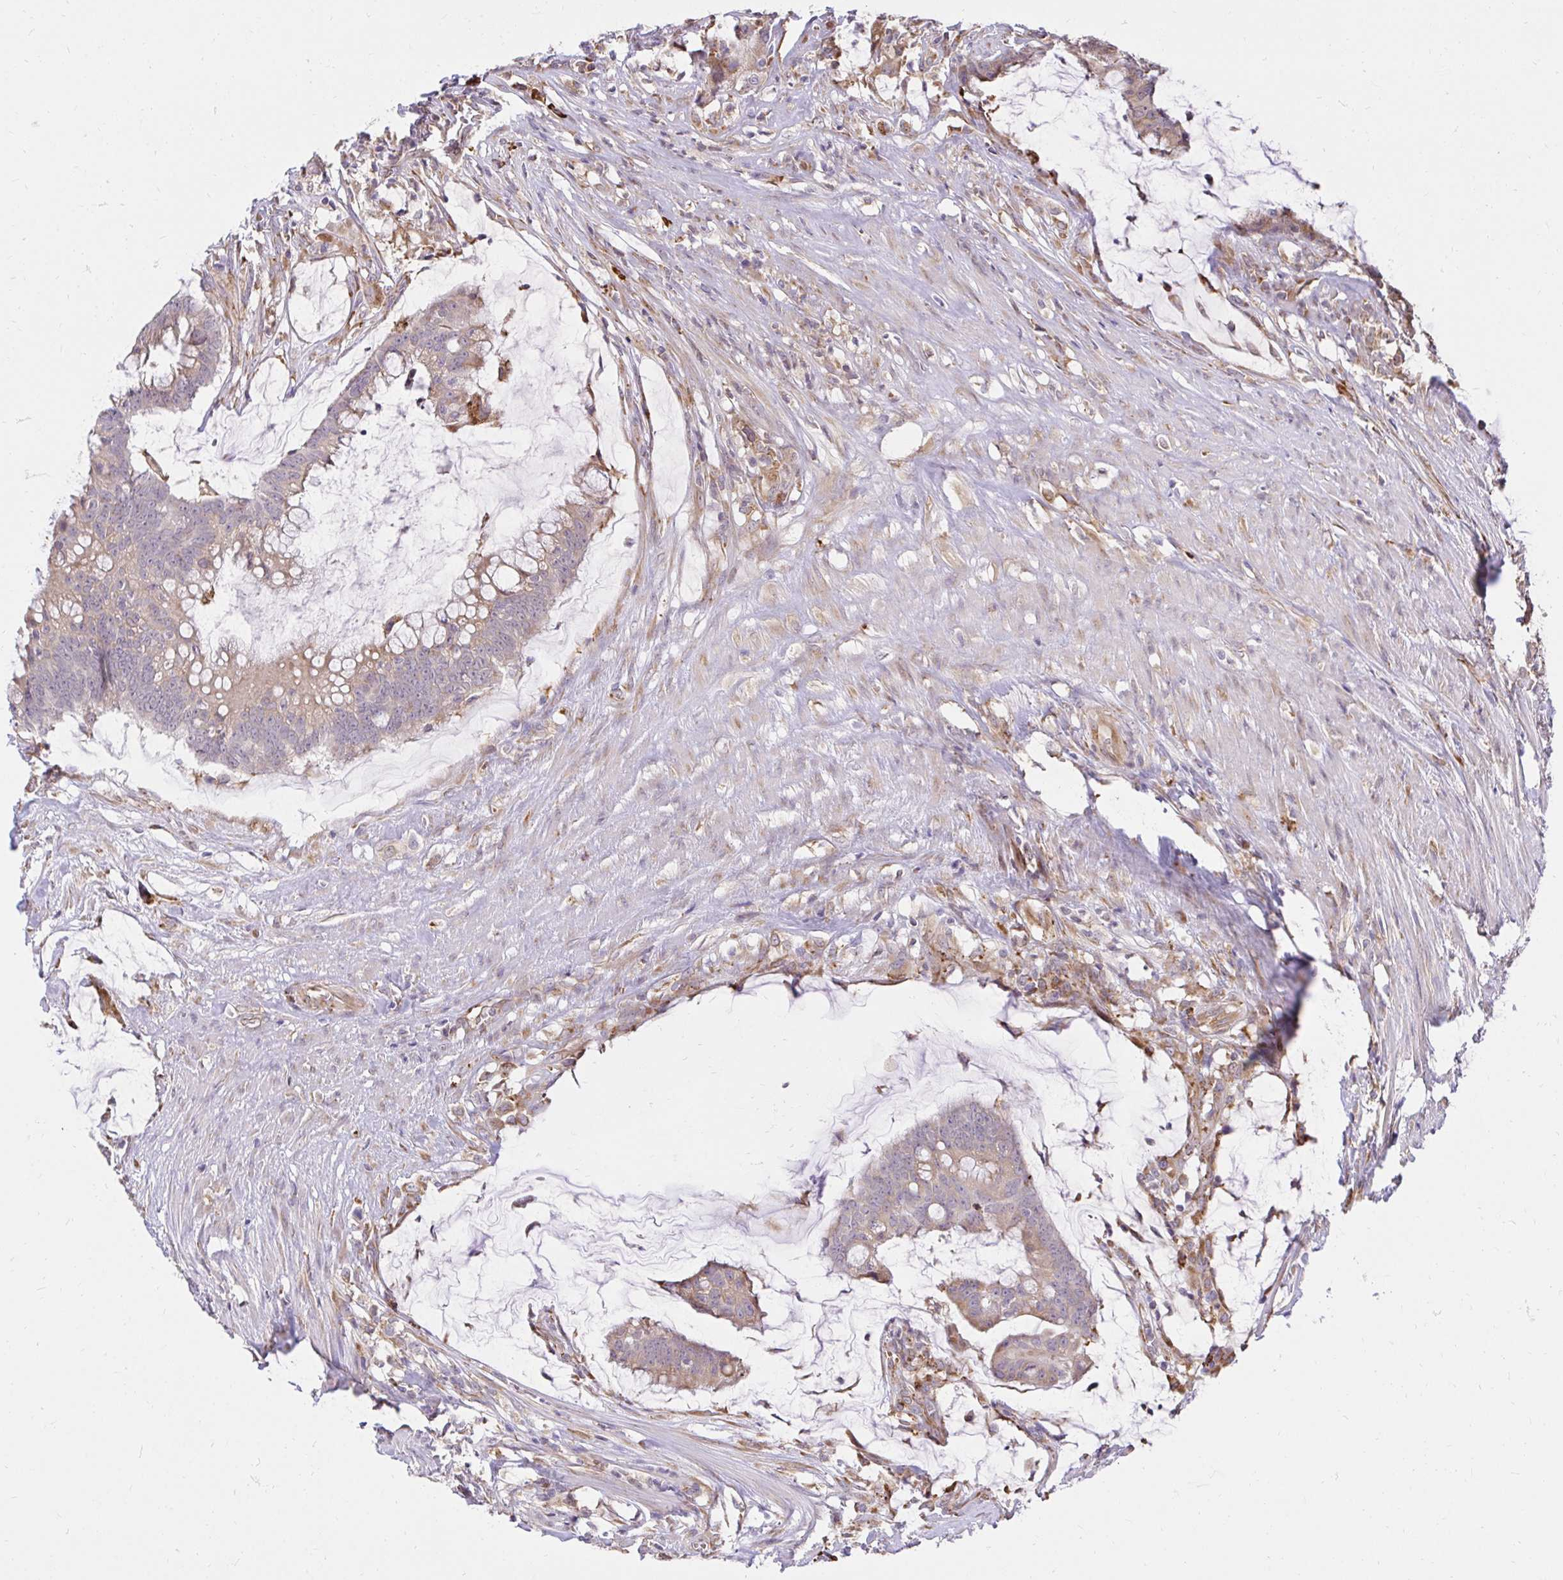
{"staining": {"intensity": "weak", "quantity": "25%-75%", "location": "cytoplasmic/membranous"}, "tissue": "colorectal cancer", "cell_type": "Tumor cells", "image_type": "cancer", "snomed": [{"axis": "morphology", "description": "Adenocarcinoma, NOS"}, {"axis": "topography", "description": "Colon"}], "caption": "This photomicrograph exhibits immunohistochemistry (IHC) staining of human colorectal adenocarcinoma, with low weak cytoplasmic/membranous staining in approximately 25%-75% of tumor cells.", "gene": "NAALAD2", "patient": {"sex": "male", "age": 62}}